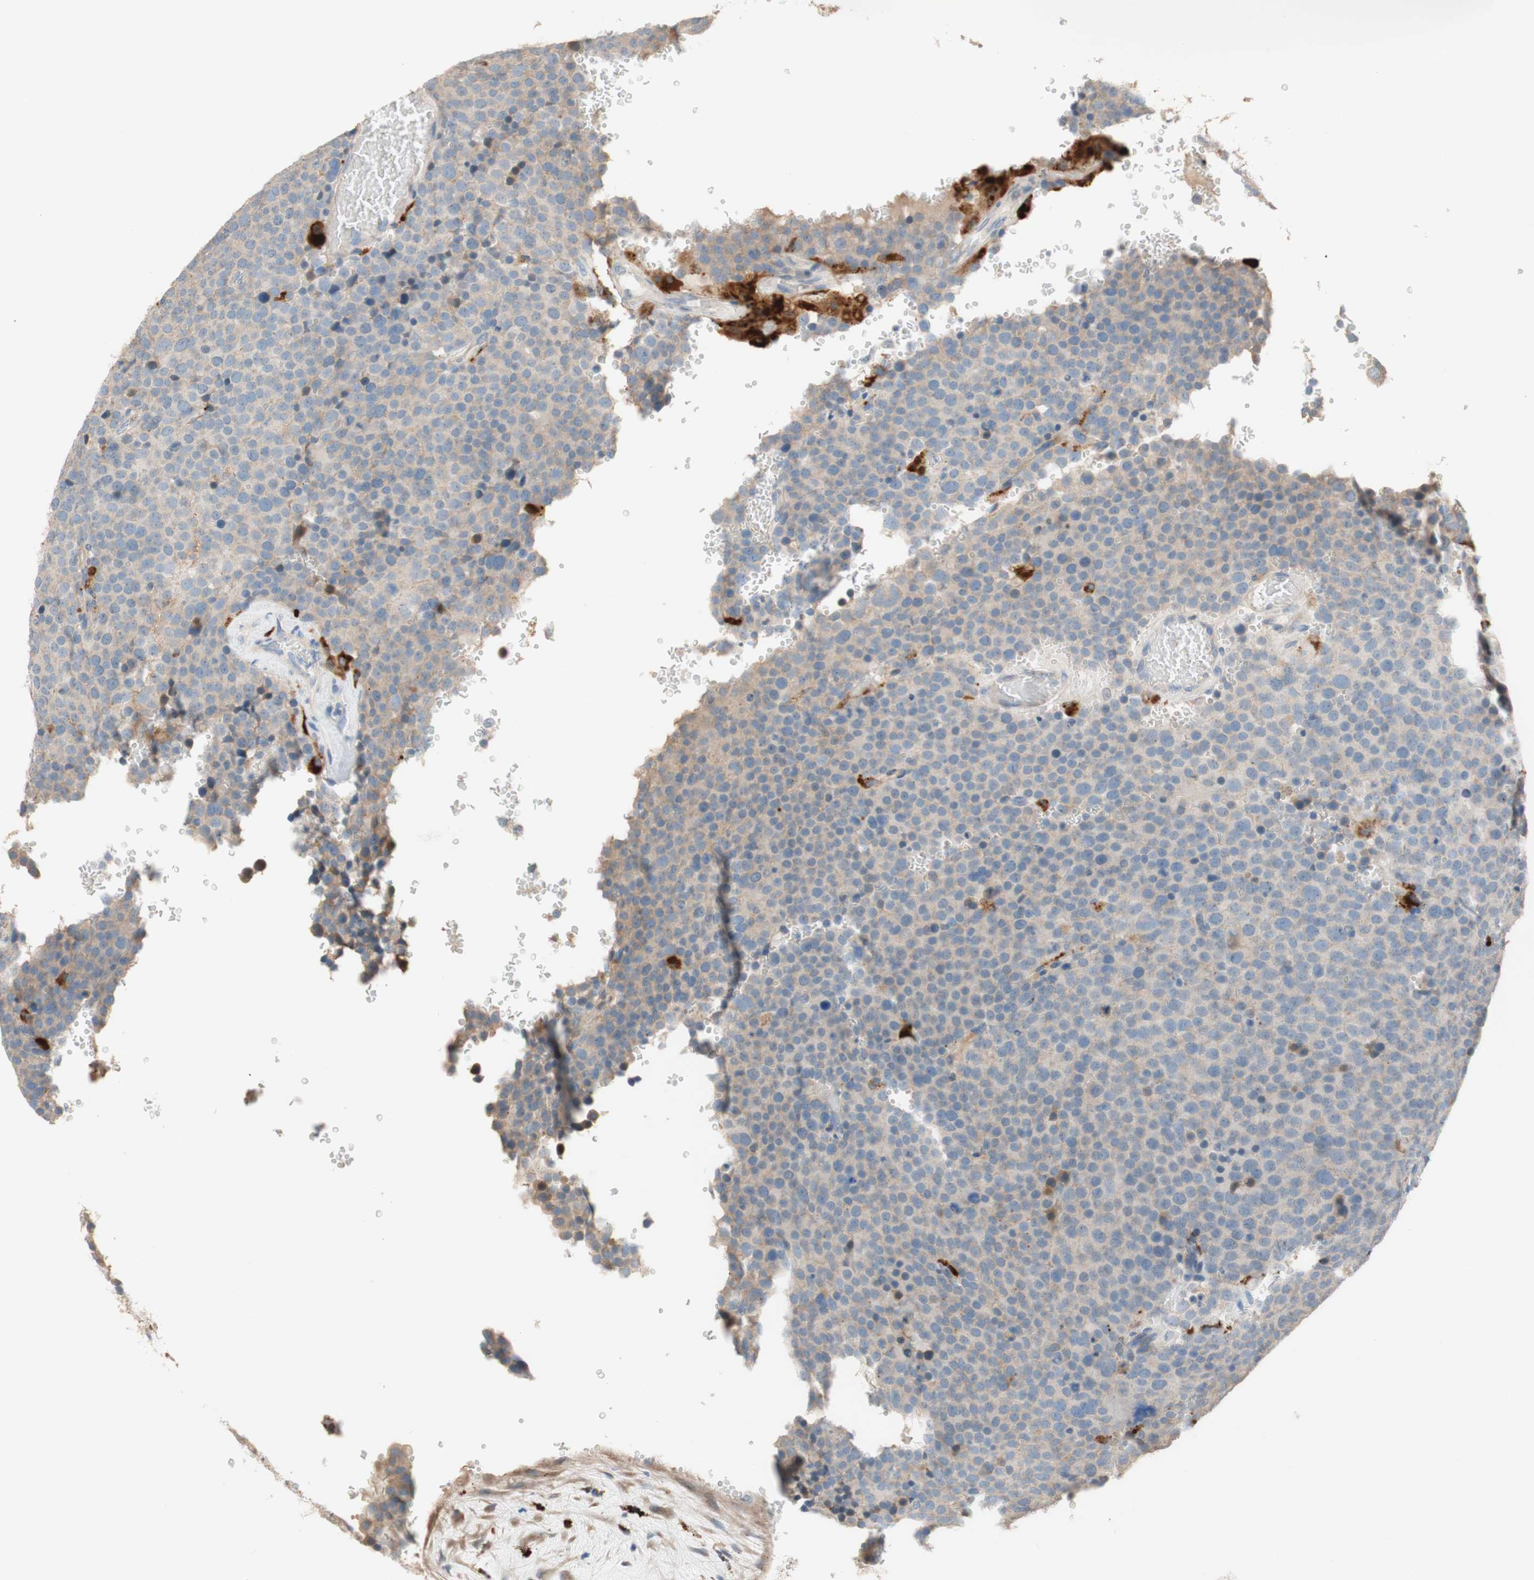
{"staining": {"intensity": "negative", "quantity": "none", "location": "none"}, "tissue": "testis cancer", "cell_type": "Tumor cells", "image_type": "cancer", "snomed": [{"axis": "morphology", "description": "Seminoma, NOS"}, {"axis": "topography", "description": "Testis"}], "caption": "IHC image of neoplastic tissue: human seminoma (testis) stained with DAB (3,3'-diaminobenzidine) reveals no significant protein positivity in tumor cells.", "gene": "PTPN21", "patient": {"sex": "male", "age": 71}}